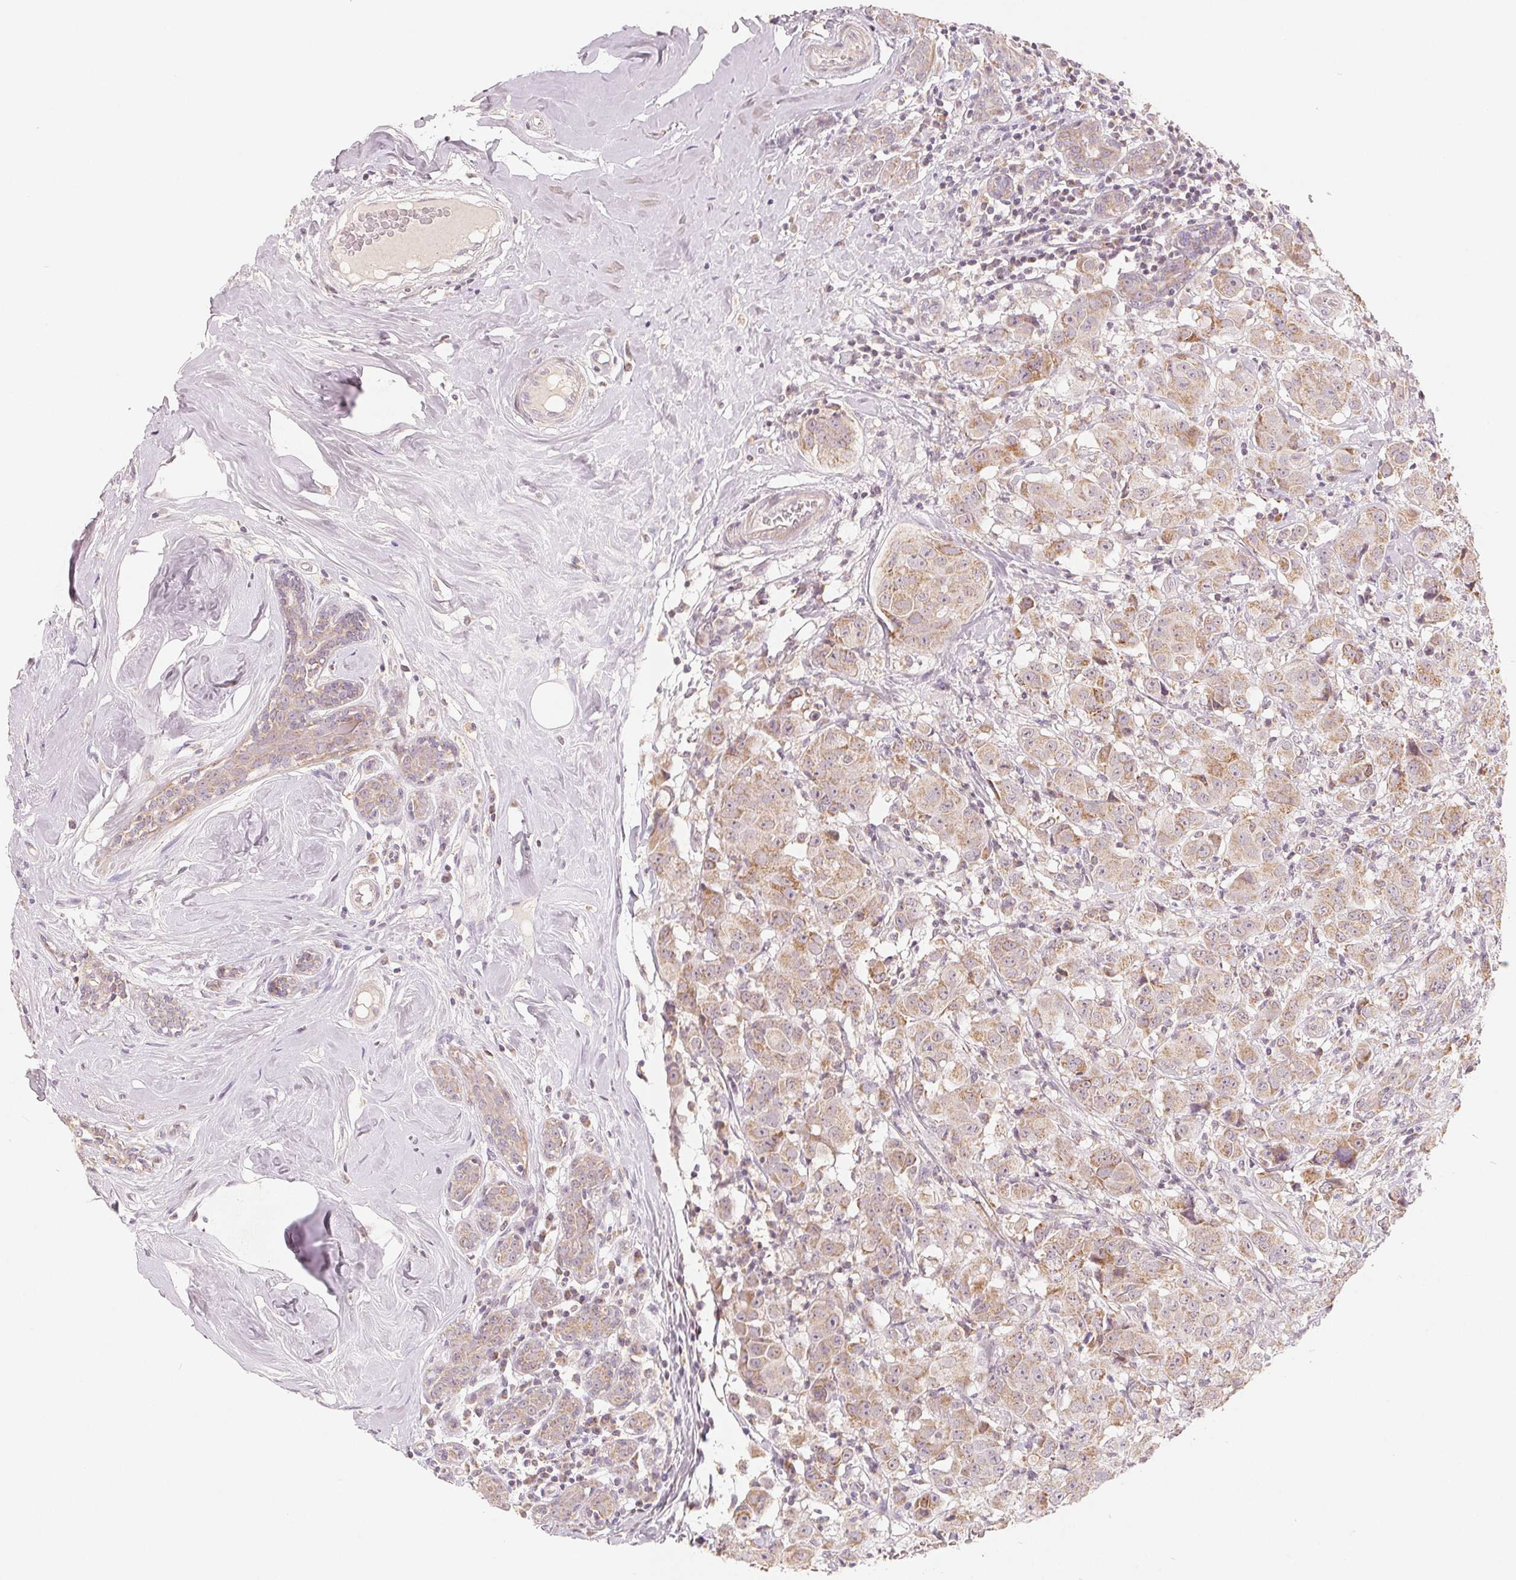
{"staining": {"intensity": "weak", "quantity": ">75%", "location": "cytoplasmic/membranous"}, "tissue": "breast cancer", "cell_type": "Tumor cells", "image_type": "cancer", "snomed": [{"axis": "morphology", "description": "Normal tissue, NOS"}, {"axis": "morphology", "description": "Duct carcinoma"}, {"axis": "topography", "description": "Breast"}], "caption": "There is low levels of weak cytoplasmic/membranous expression in tumor cells of breast cancer, as demonstrated by immunohistochemical staining (brown color).", "gene": "GHITM", "patient": {"sex": "female", "age": 43}}